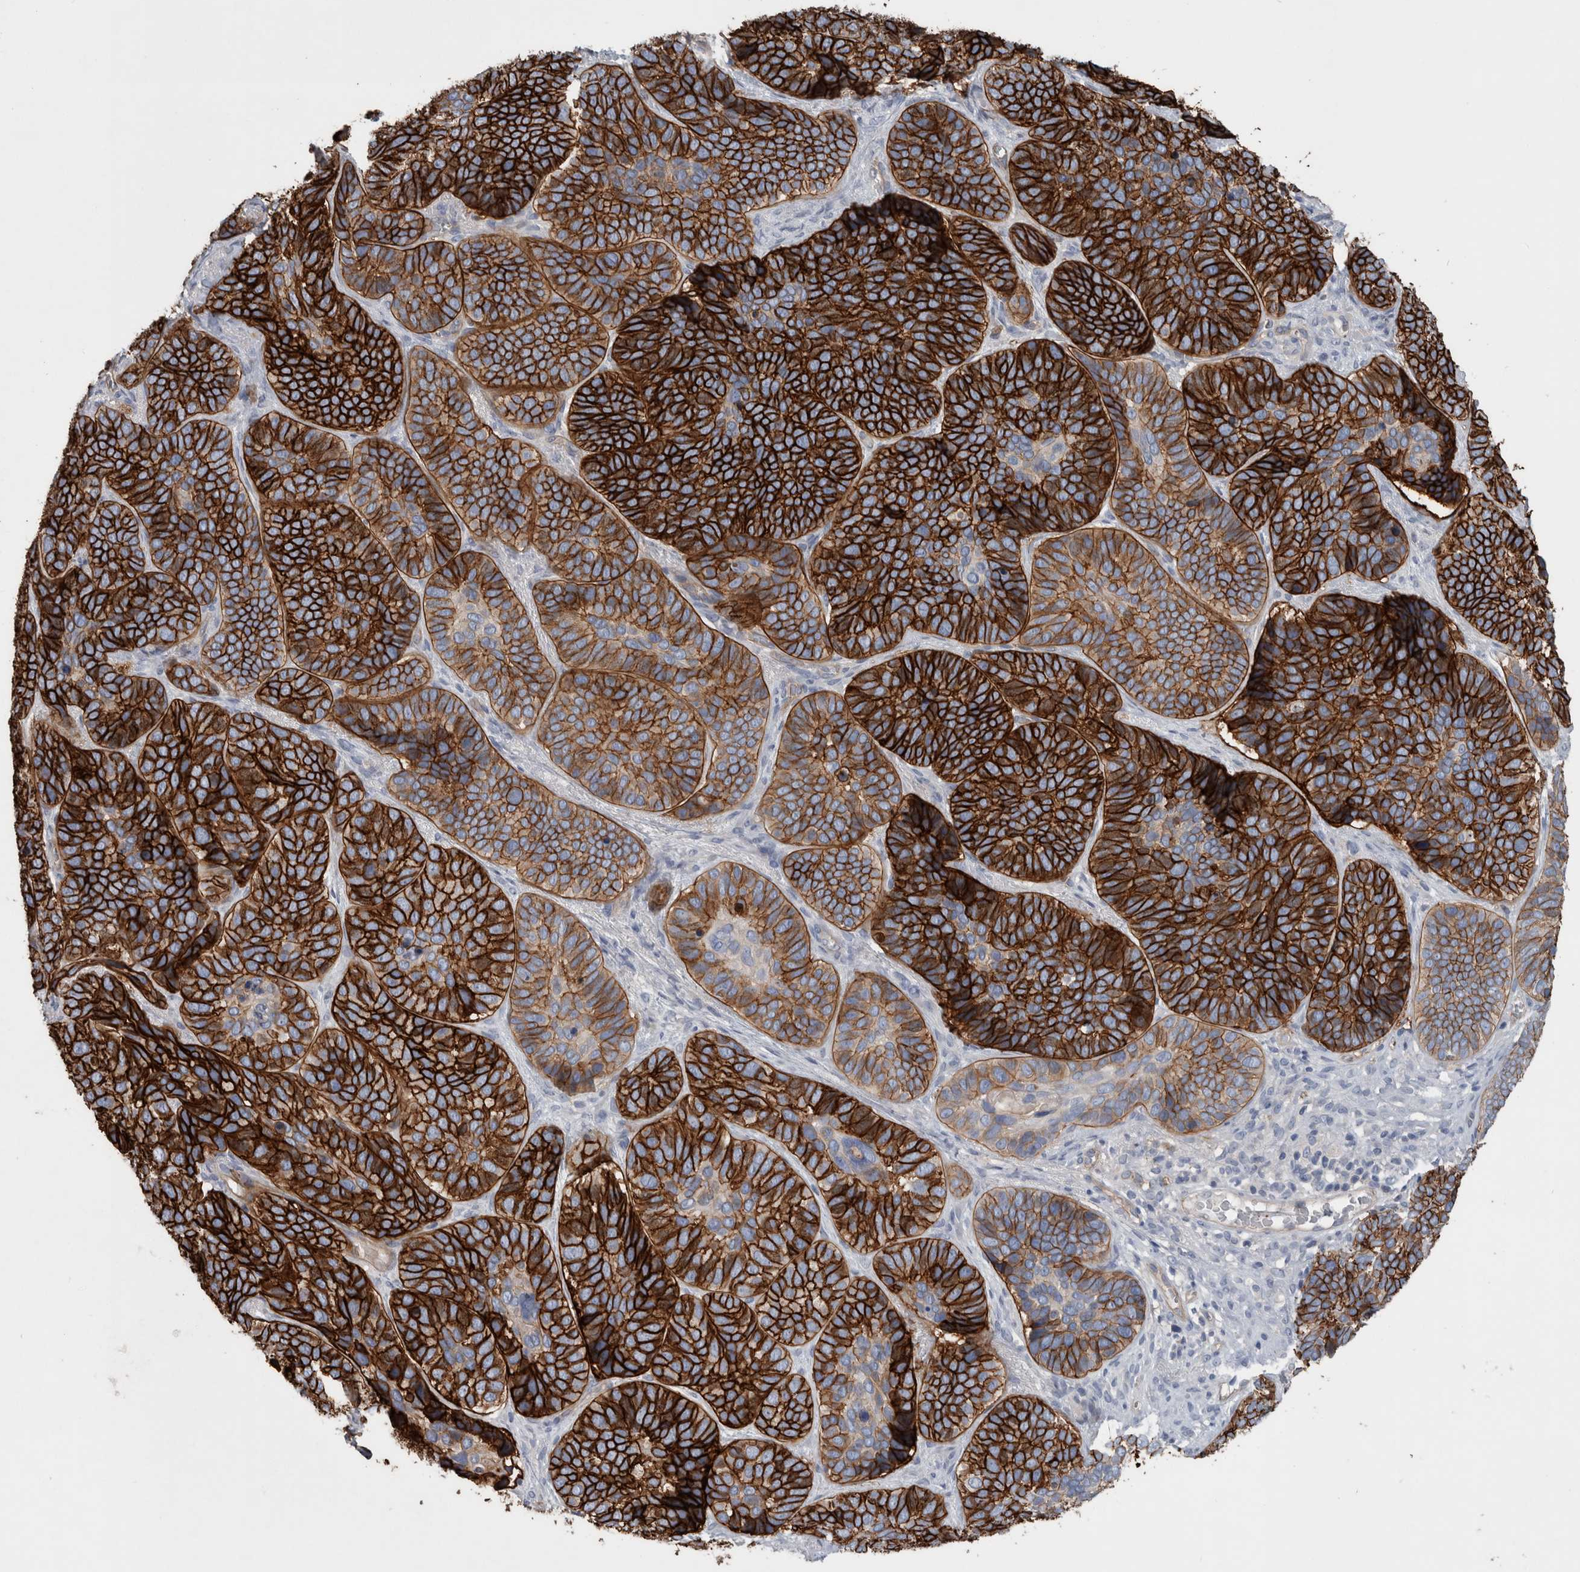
{"staining": {"intensity": "strong", "quantity": ">75%", "location": "cytoplasmic/membranous"}, "tissue": "skin cancer", "cell_type": "Tumor cells", "image_type": "cancer", "snomed": [{"axis": "morphology", "description": "Basal cell carcinoma"}, {"axis": "topography", "description": "Skin"}], "caption": "Human skin cancer (basal cell carcinoma) stained with a brown dye demonstrates strong cytoplasmic/membranous positive staining in approximately >75% of tumor cells.", "gene": "BCAM", "patient": {"sex": "male", "age": 62}}